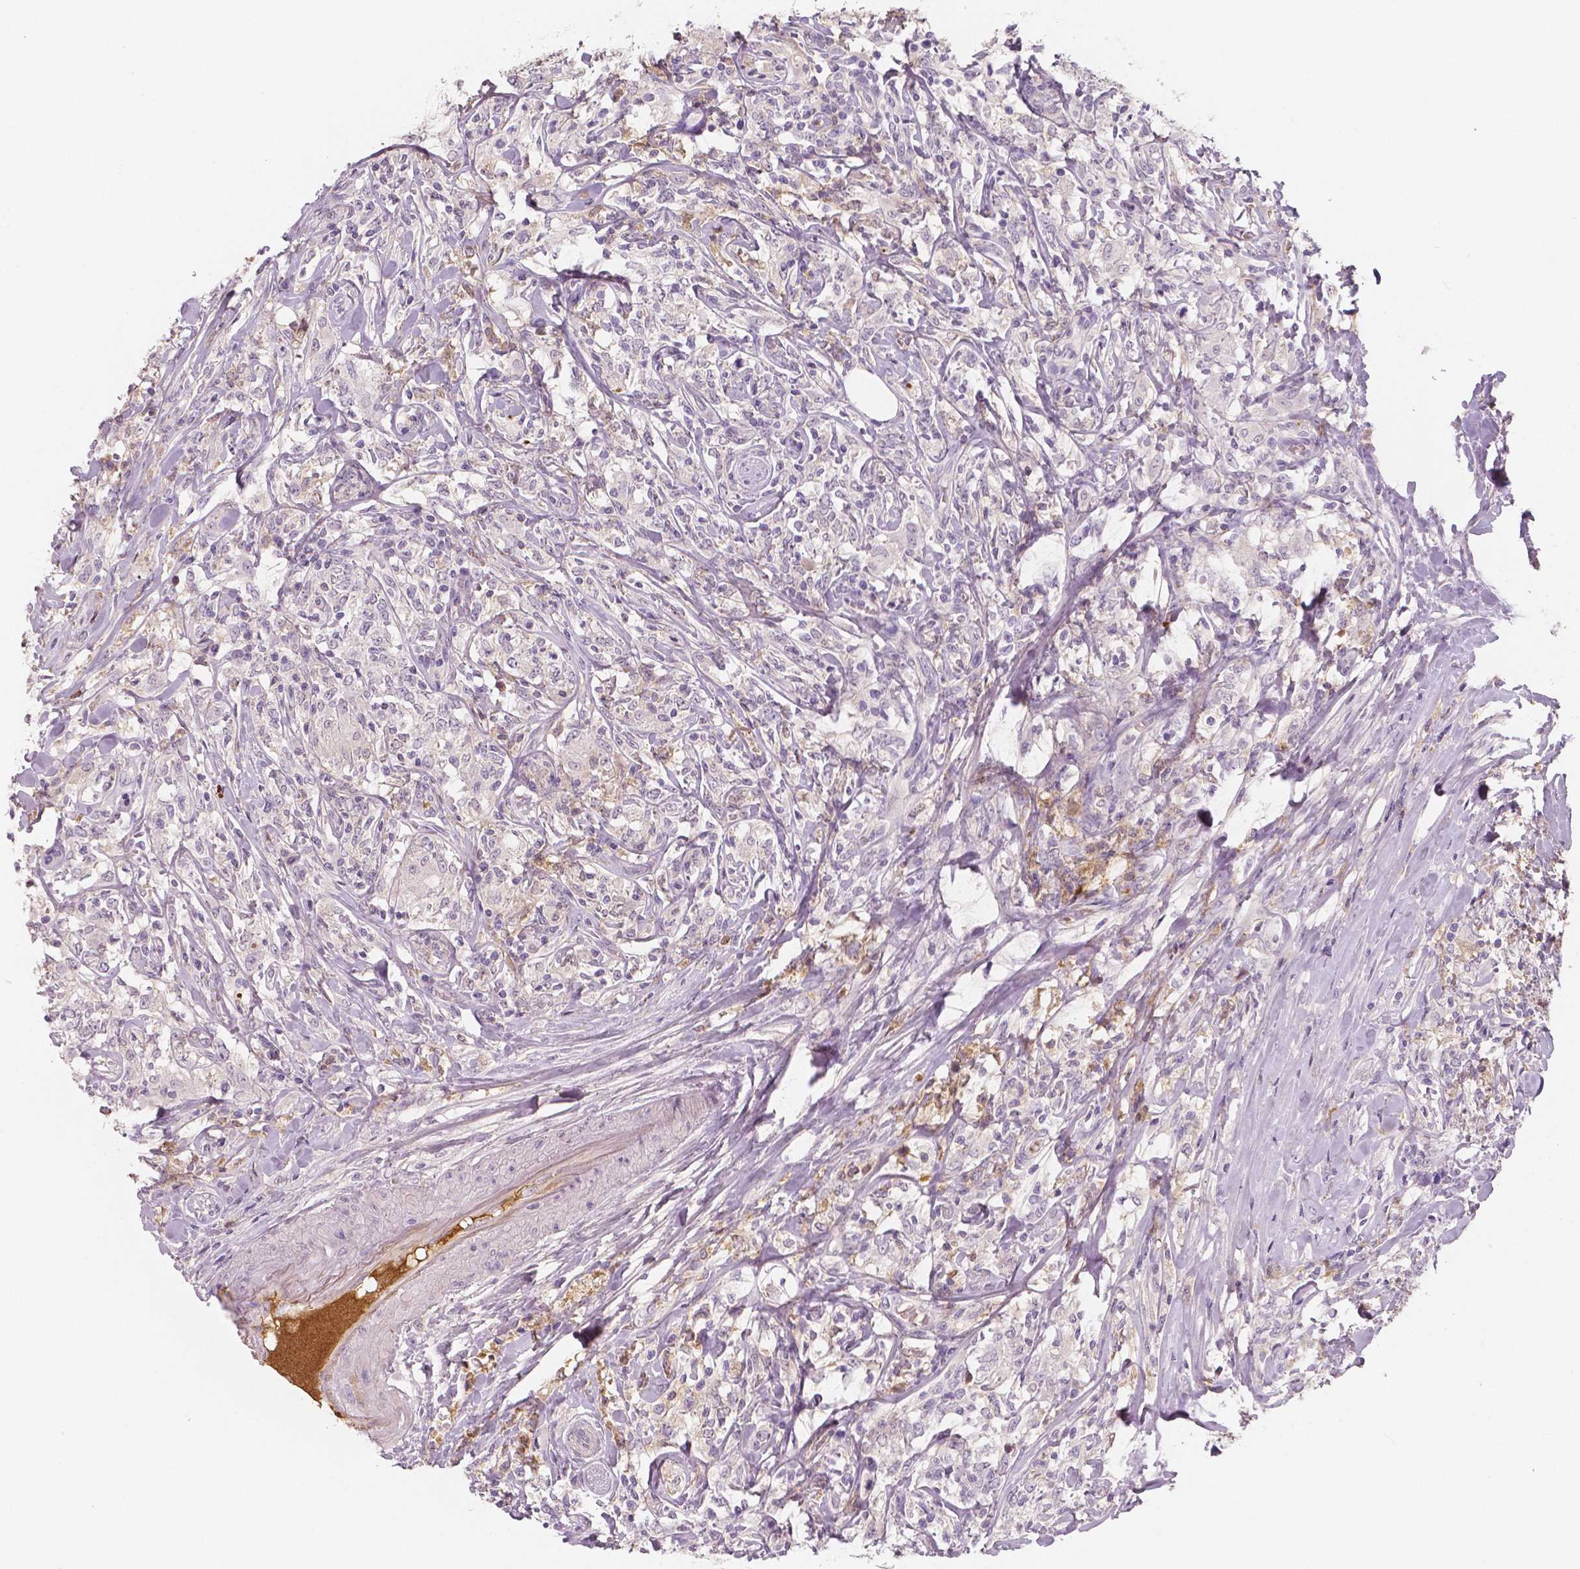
{"staining": {"intensity": "negative", "quantity": "none", "location": "none"}, "tissue": "lymphoma", "cell_type": "Tumor cells", "image_type": "cancer", "snomed": [{"axis": "morphology", "description": "Malignant lymphoma, non-Hodgkin's type, High grade"}, {"axis": "topography", "description": "Lymph node"}], "caption": "This photomicrograph is of lymphoma stained with immunohistochemistry to label a protein in brown with the nuclei are counter-stained blue. There is no positivity in tumor cells. Brightfield microscopy of immunohistochemistry (IHC) stained with DAB (3,3'-diaminobenzidine) (brown) and hematoxylin (blue), captured at high magnification.", "gene": "APOA4", "patient": {"sex": "female", "age": 84}}